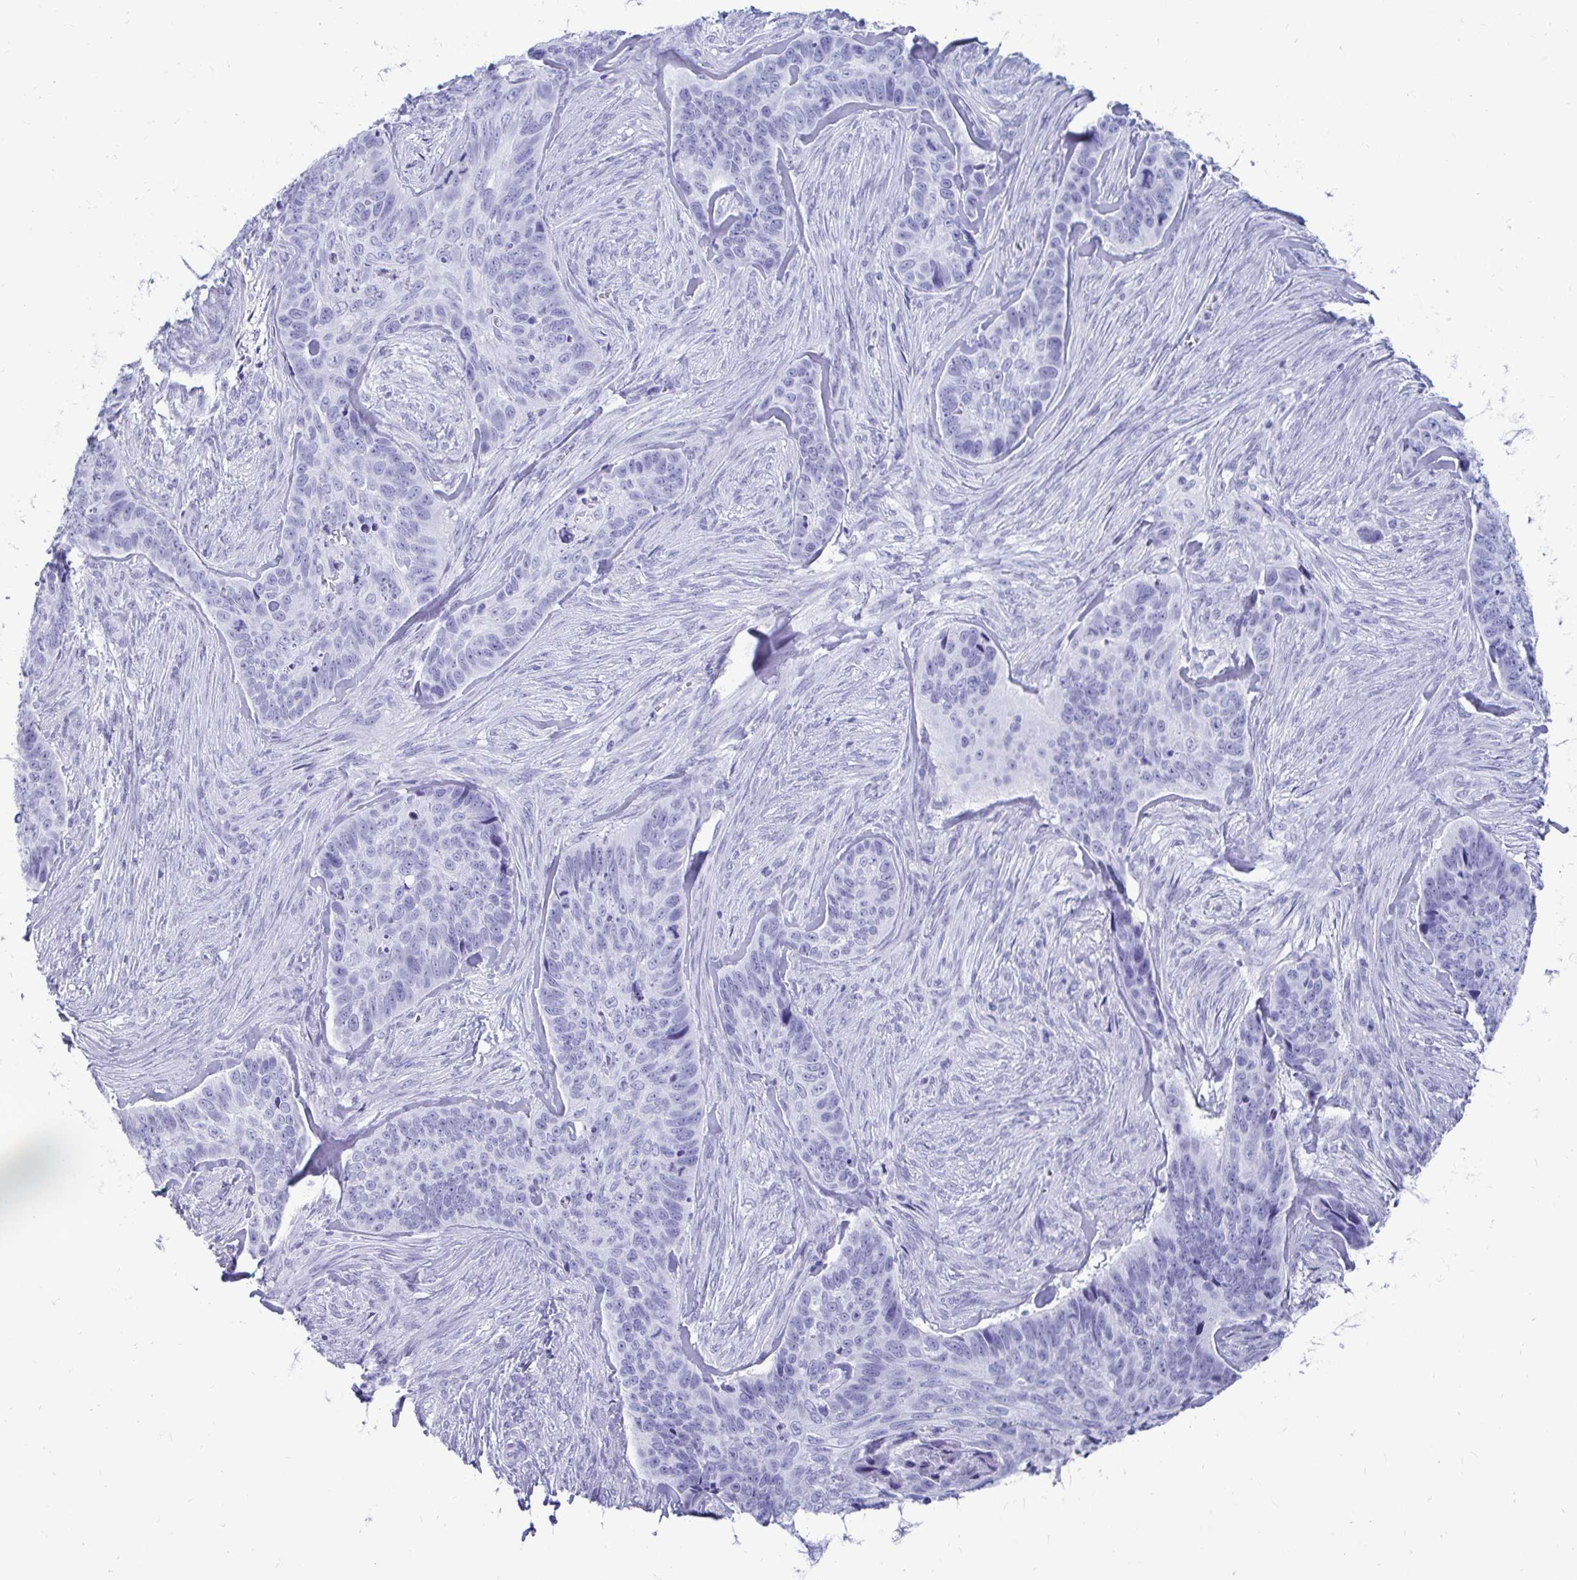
{"staining": {"intensity": "negative", "quantity": "none", "location": "none"}, "tissue": "skin cancer", "cell_type": "Tumor cells", "image_type": "cancer", "snomed": [{"axis": "morphology", "description": "Basal cell carcinoma"}, {"axis": "topography", "description": "Skin"}], "caption": "This histopathology image is of skin cancer (basal cell carcinoma) stained with immunohistochemistry to label a protein in brown with the nuclei are counter-stained blue. There is no positivity in tumor cells.", "gene": "OR10R2", "patient": {"sex": "female", "age": 82}}